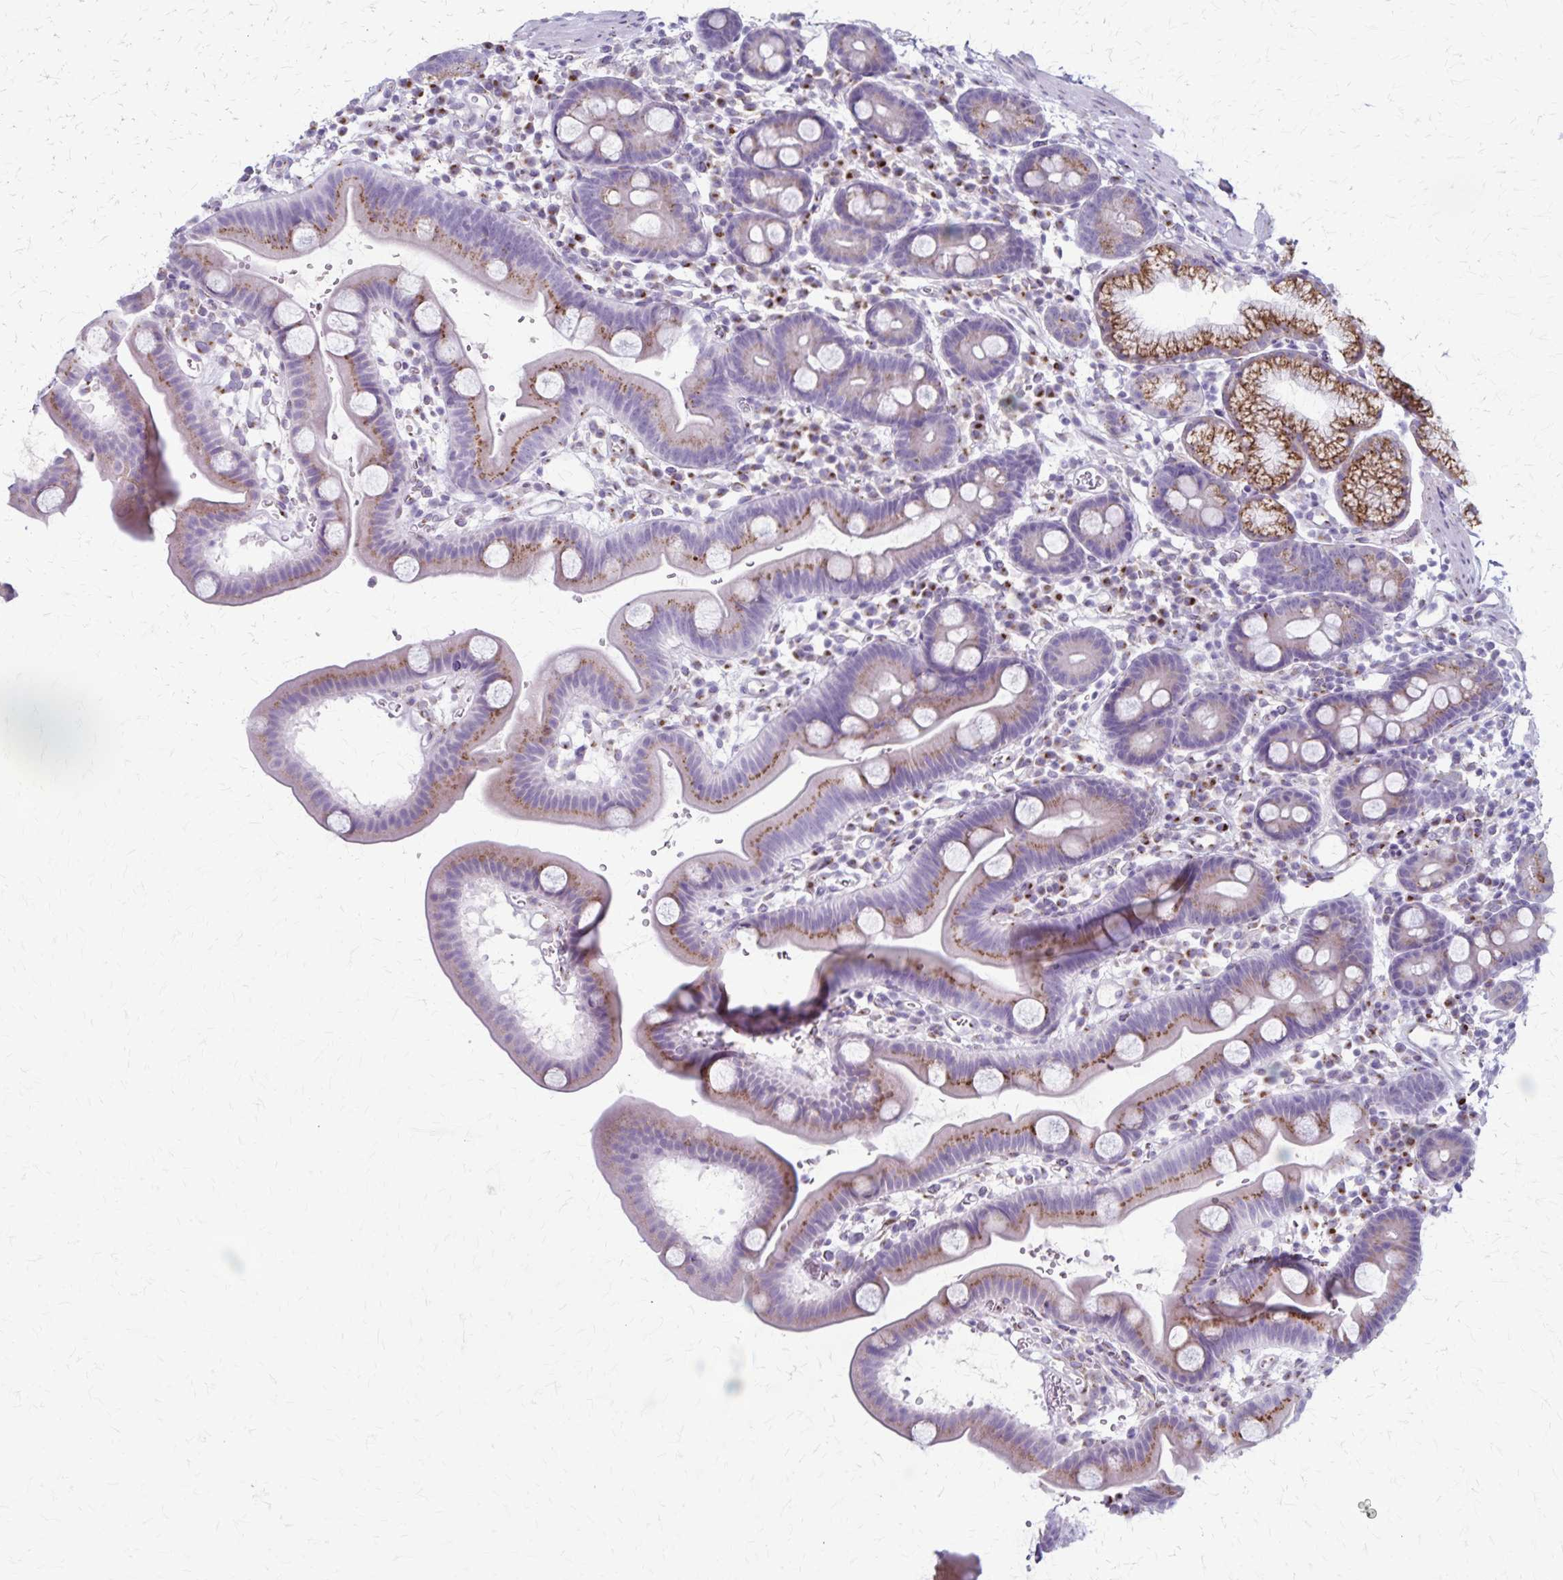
{"staining": {"intensity": "strong", "quantity": "<25%", "location": "cytoplasmic/membranous"}, "tissue": "duodenum", "cell_type": "Glandular cells", "image_type": "normal", "snomed": [{"axis": "morphology", "description": "Normal tissue, NOS"}, {"axis": "topography", "description": "Duodenum"}], "caption": "Protein analysis of unremarkable duodenum demonstrates strong cytoplasmic/membranous positivity in approximately <25% of glandular cells.", "gene": "MCFD2", "patient": {"sex": "male", "age": 59}}